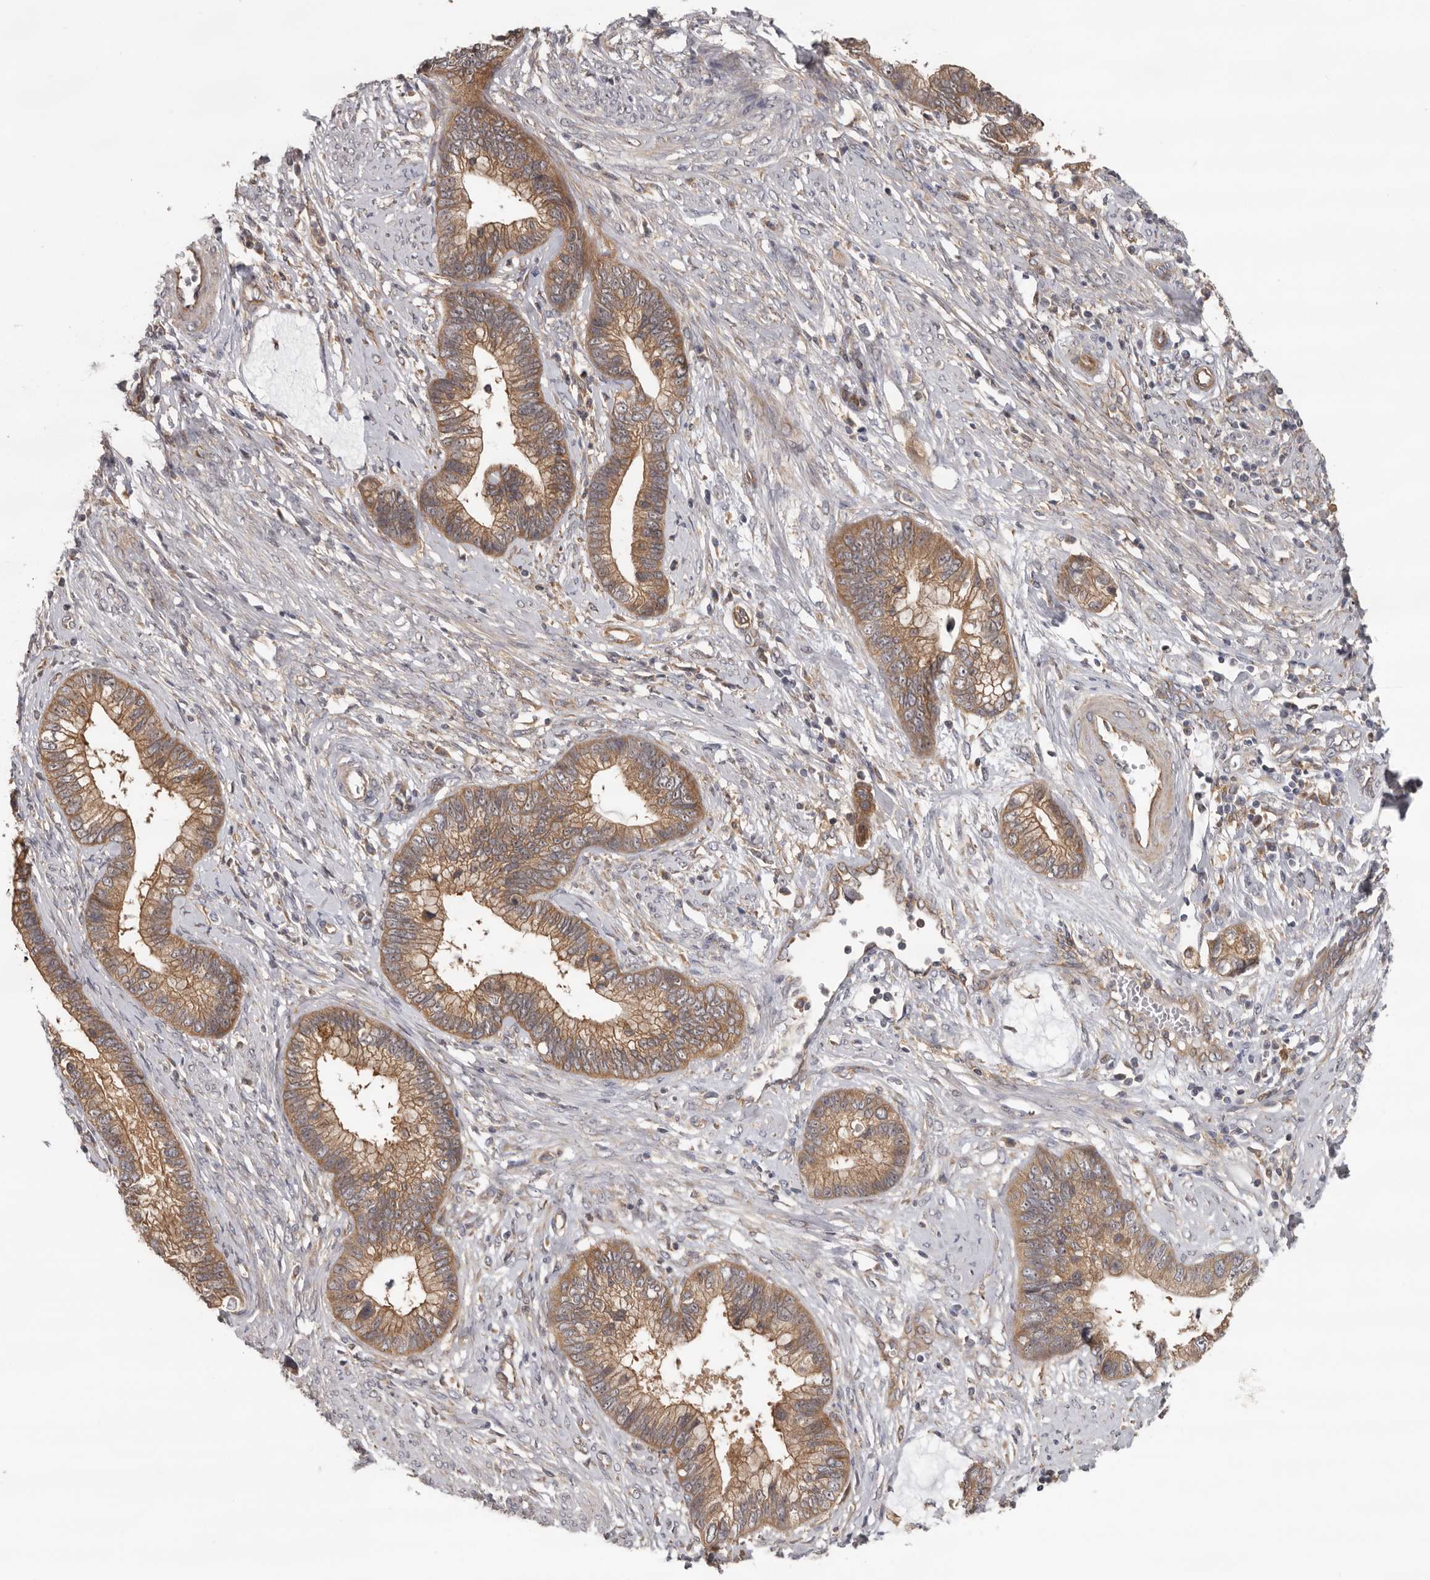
{"staining": {"intensity": "moderate", "quantity": ">75%", "location": "cytoplasmic/membranous"}, "tissue": "cervical cancer", "cell_type": "Tumor cells", "image_type": "cancer", "snomed": [{"axis": "morphology", "description": "Adenocarcinoma, NOS"}, {"axis": "topography", "description": "Cervix"}], "caption": "Tumor cells display medium levels of moderate cytoplasmic/membranous staining in approximately >75% of cells in human adenocarcinoma (cervical).", "gene": "HINT3", "patient": {"sex": "female", "age": 44}}